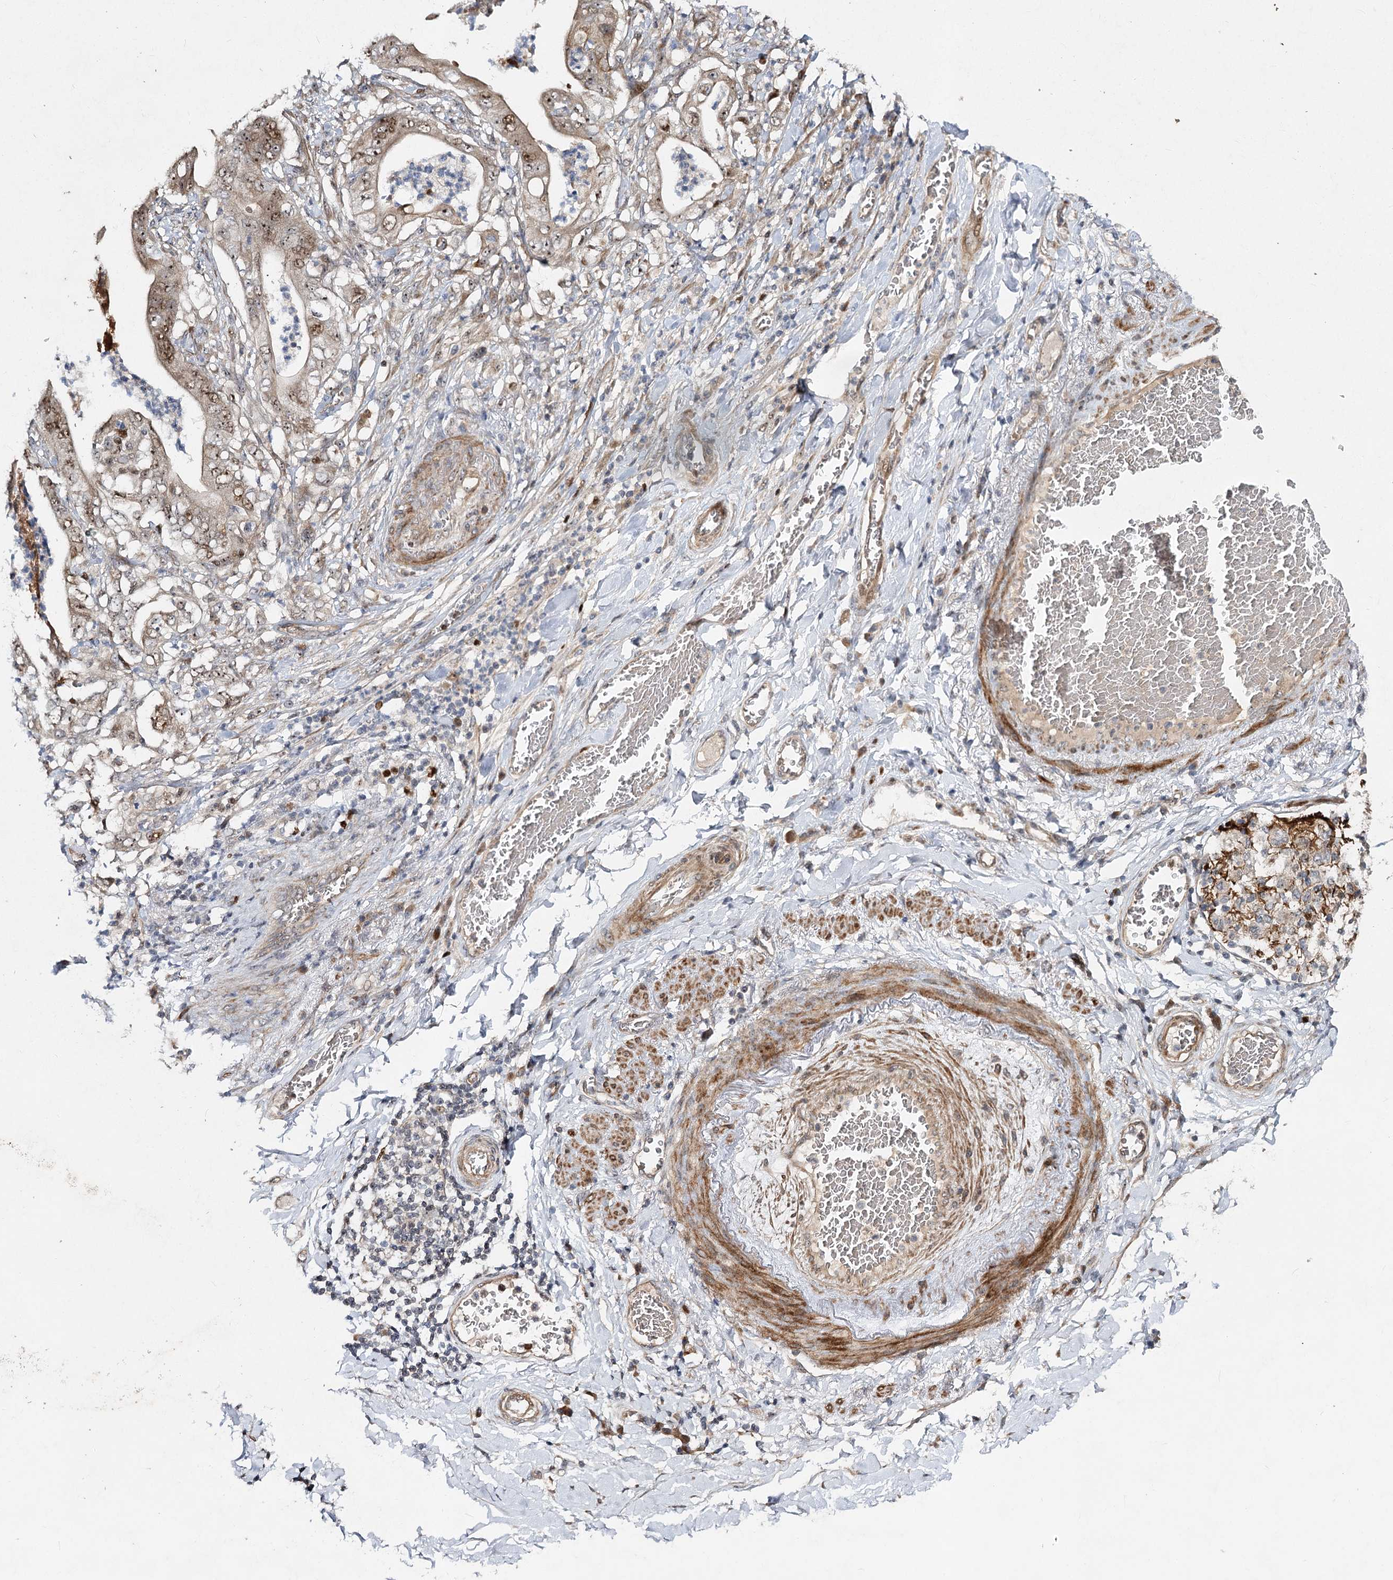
{"staining": {"intensity": "moderate", "quantity": ">75%", "location": "nuclear"}, "tissue": "stomach cancer", "cell_type": "Tumor cells", "image_type": "cancer", "snomed": [{"axis": "morphology", "description": "Adenocarcinoma, NOS"}, {"axis": "topography", "description": "Stomach"}], "caption": "Brown immunohistochemical staining in human stomach adenocarcinoma reveals moderate nuclear expression in approximately >75% of tumor cells.", "gene": "PIK3C2A", "patient": {"sex": "female", "age": 73}}